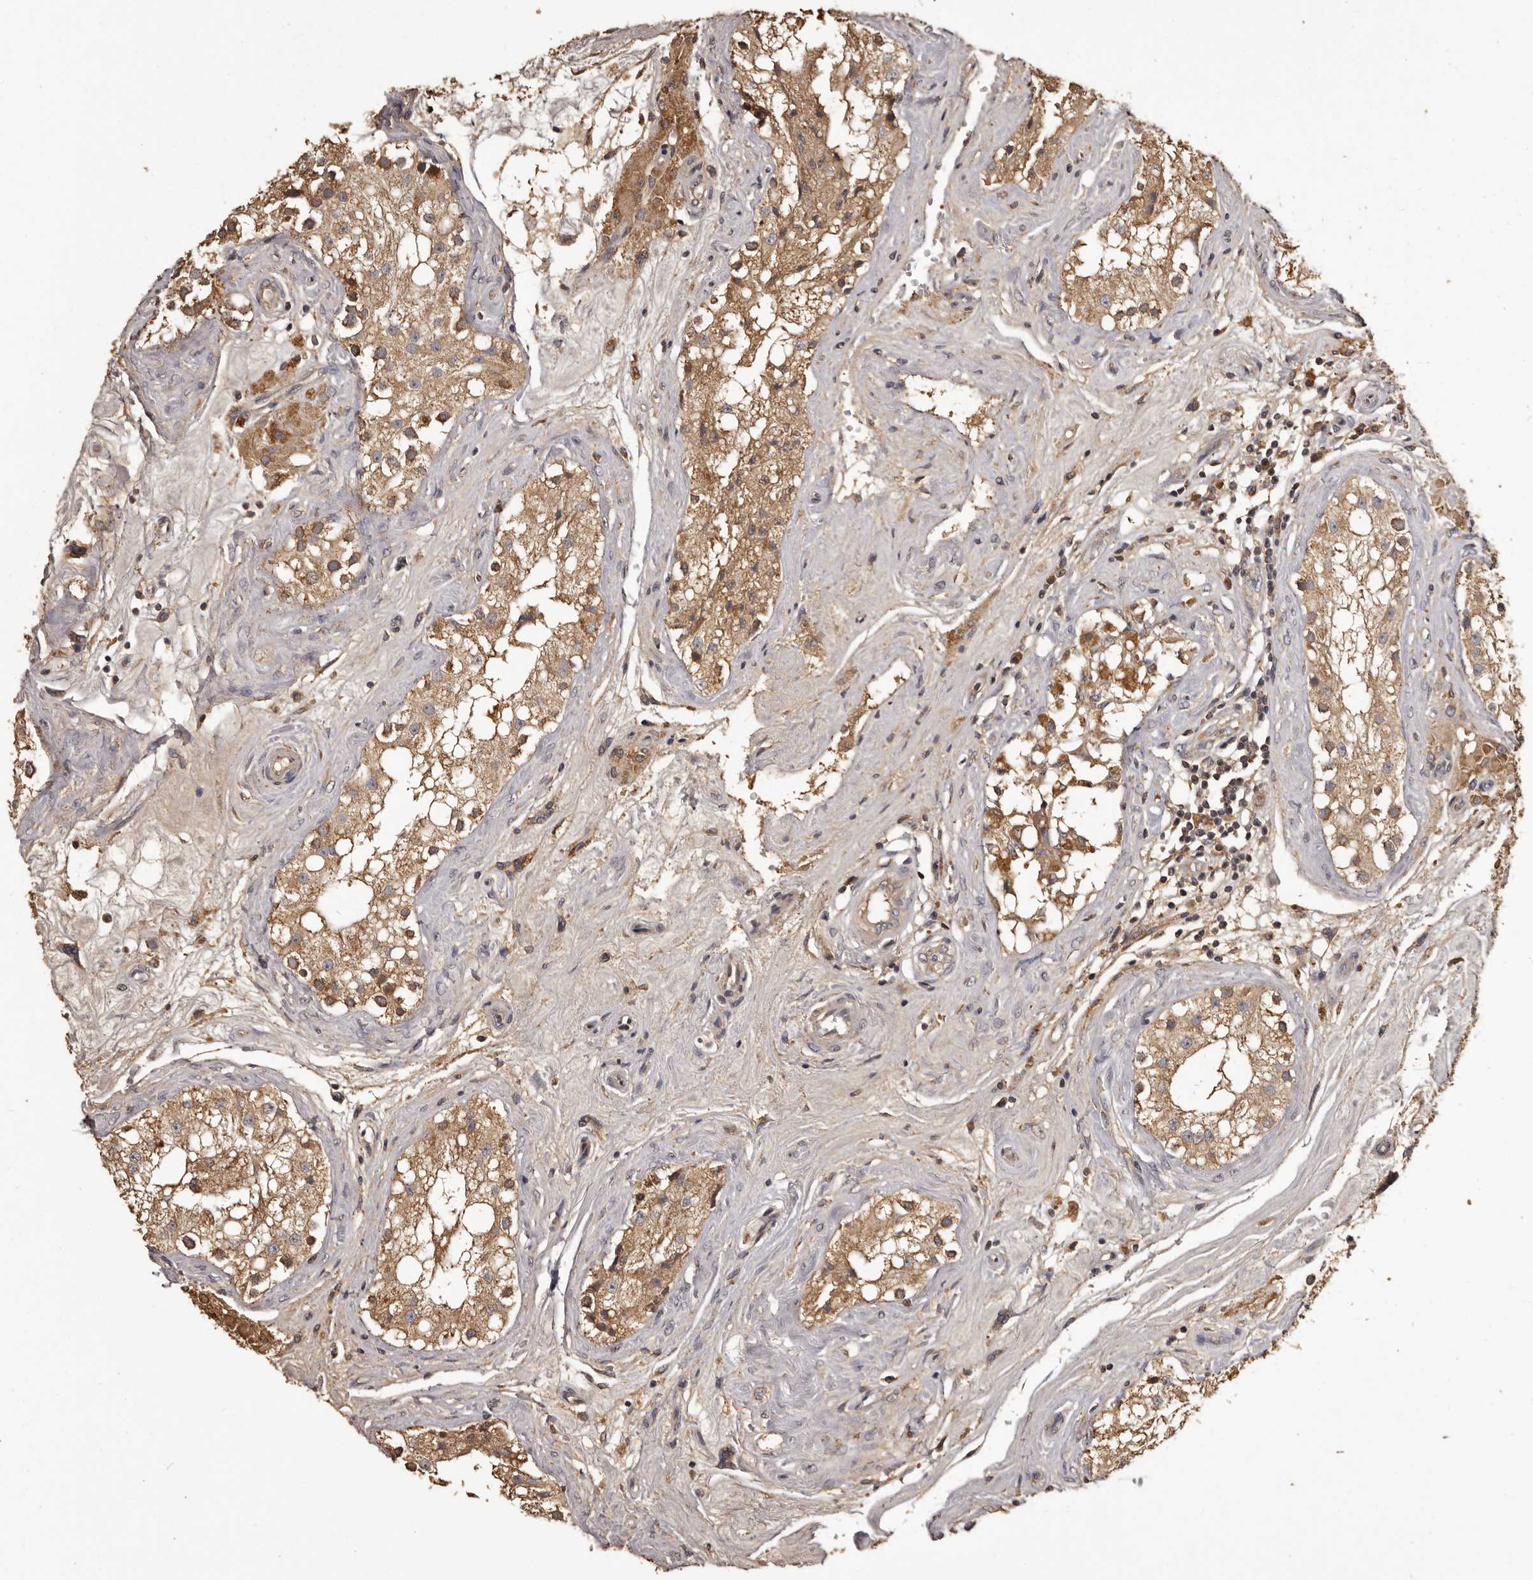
{"staining": {"intensity": "moderate", "quantity": ">75%", "location": "cytoplasmic/membranous"}, "tissue": "testis", "cell_type": "Cells in seminiferous ducts", "image_type": "normal", "snomed": [{"axis": "morphology", "description": "Normal tissue, NOS"}, {"axis": "topography", "description": "Testis"}], "caption": "Protein expression analysis of benign testis shows moderate cytoplasmic/membranous positivity in approximately >75% of cells in seminiferous ducts. Using DAB (3,3'-diaminobenzidine) (brown) and hematoxylin (blue) stains, captured at high magnification using brightfield microscopy.", "gene": "MGAT5", "patient": {"sex": "male", "age": 84}}